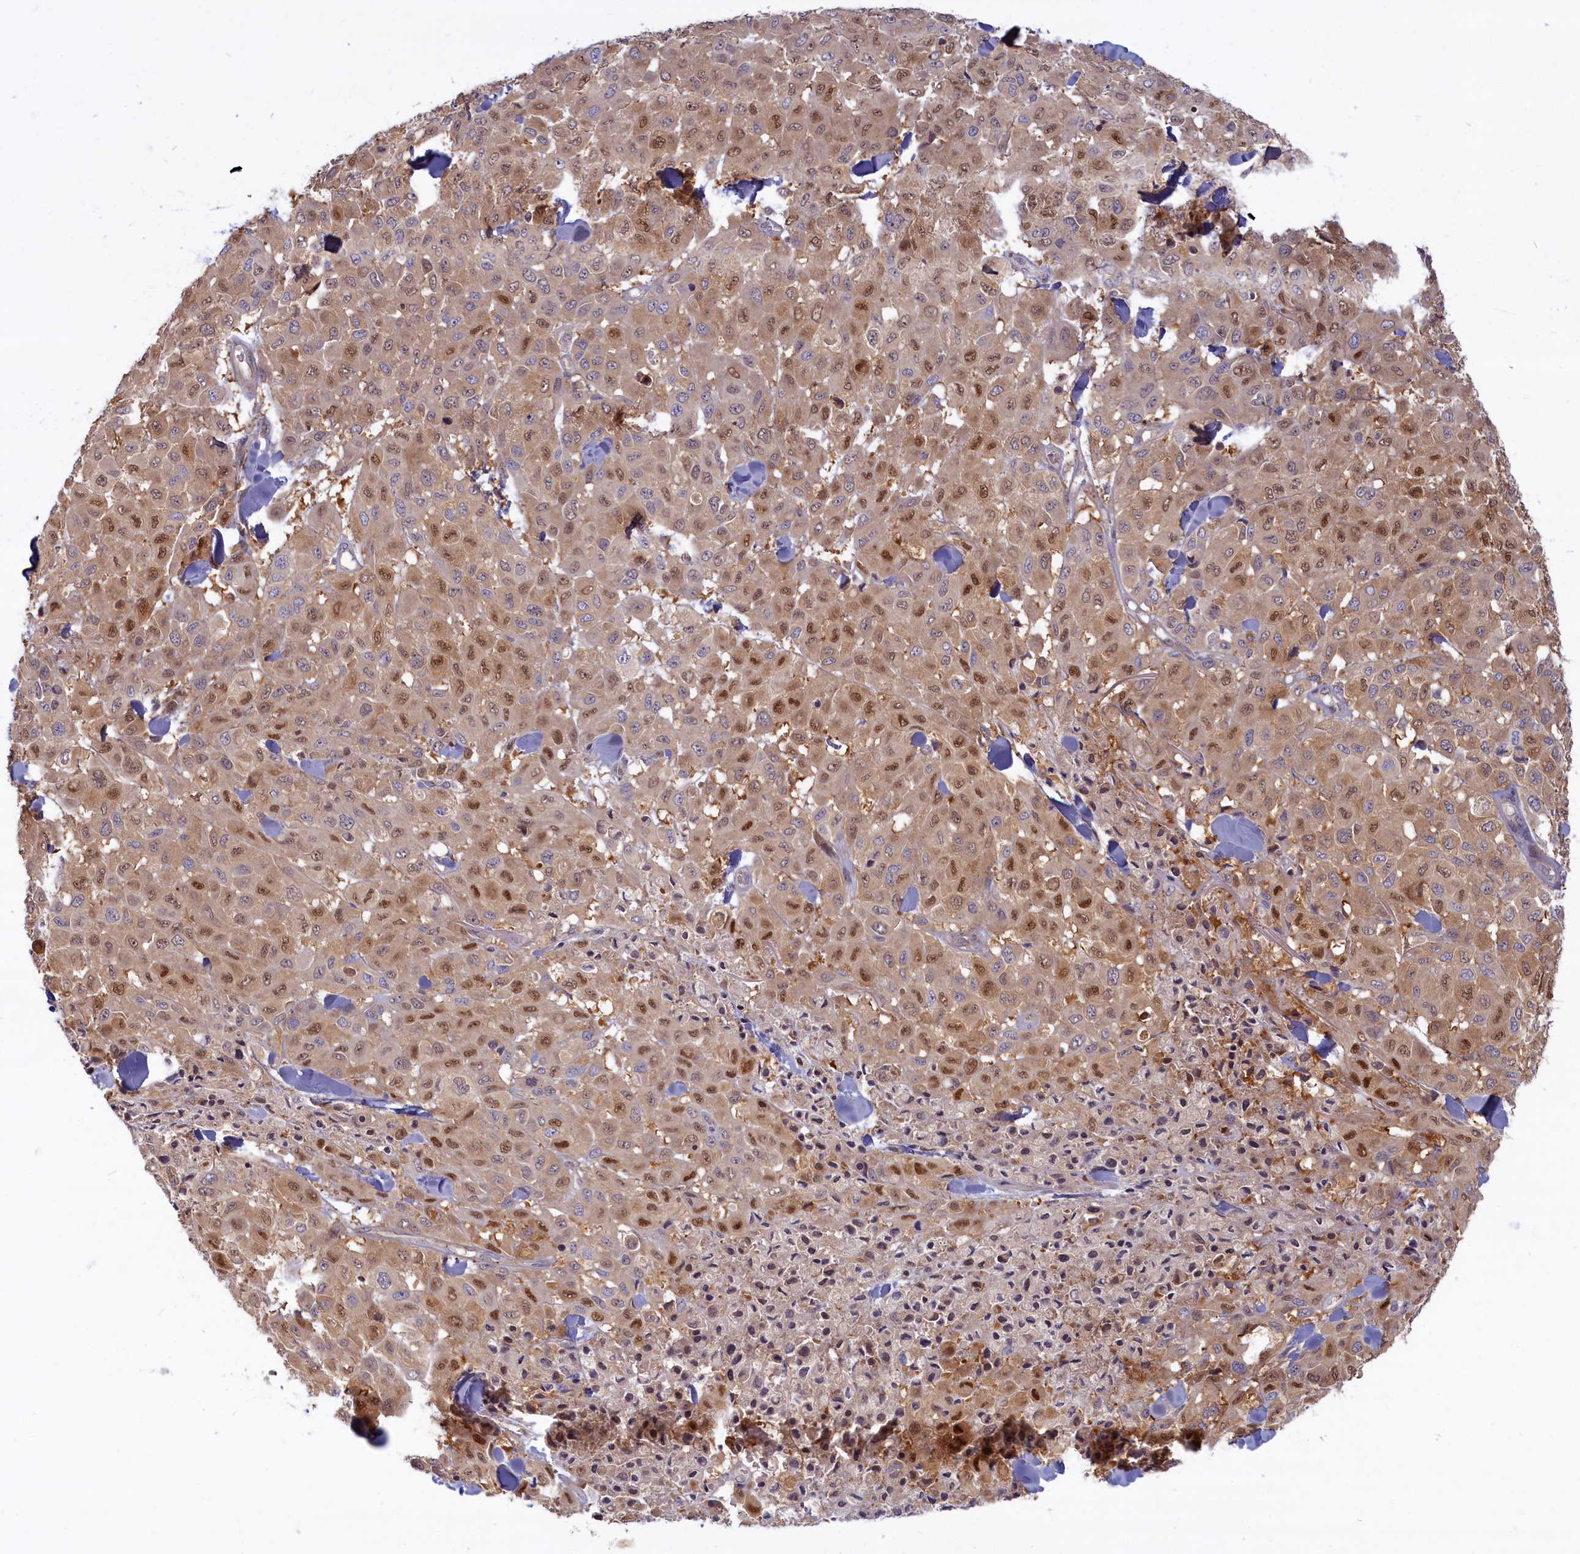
{"staining": {"intensity": "moderate", "quantity": "25%-75%", "location": "cytoplasmic/membranous,nuclear"}, "tissue": "melanoma", "cell_type": "Tumor cells", "image_type": "cancer", "snomed": [{"axis": "morphology", "description": "Malignant melanoma, Metastatic site"}, {"axis": "topography", "description": "Skin"}], "caption": "Immunohistochemistry image of neoplastic tissue: human malignant melanoma (metastatic site) stained using immunohistochemistry (IHC) exhibits medium levels of moderate protein expression localized specifically in the cytoplasmic/membranous and nuclear of tumor cells, appearing as a cytoplasmic/membranous and nuclear brown color.", "gene": "FCSK", "patient": {"sex": "female", "age": 81}}